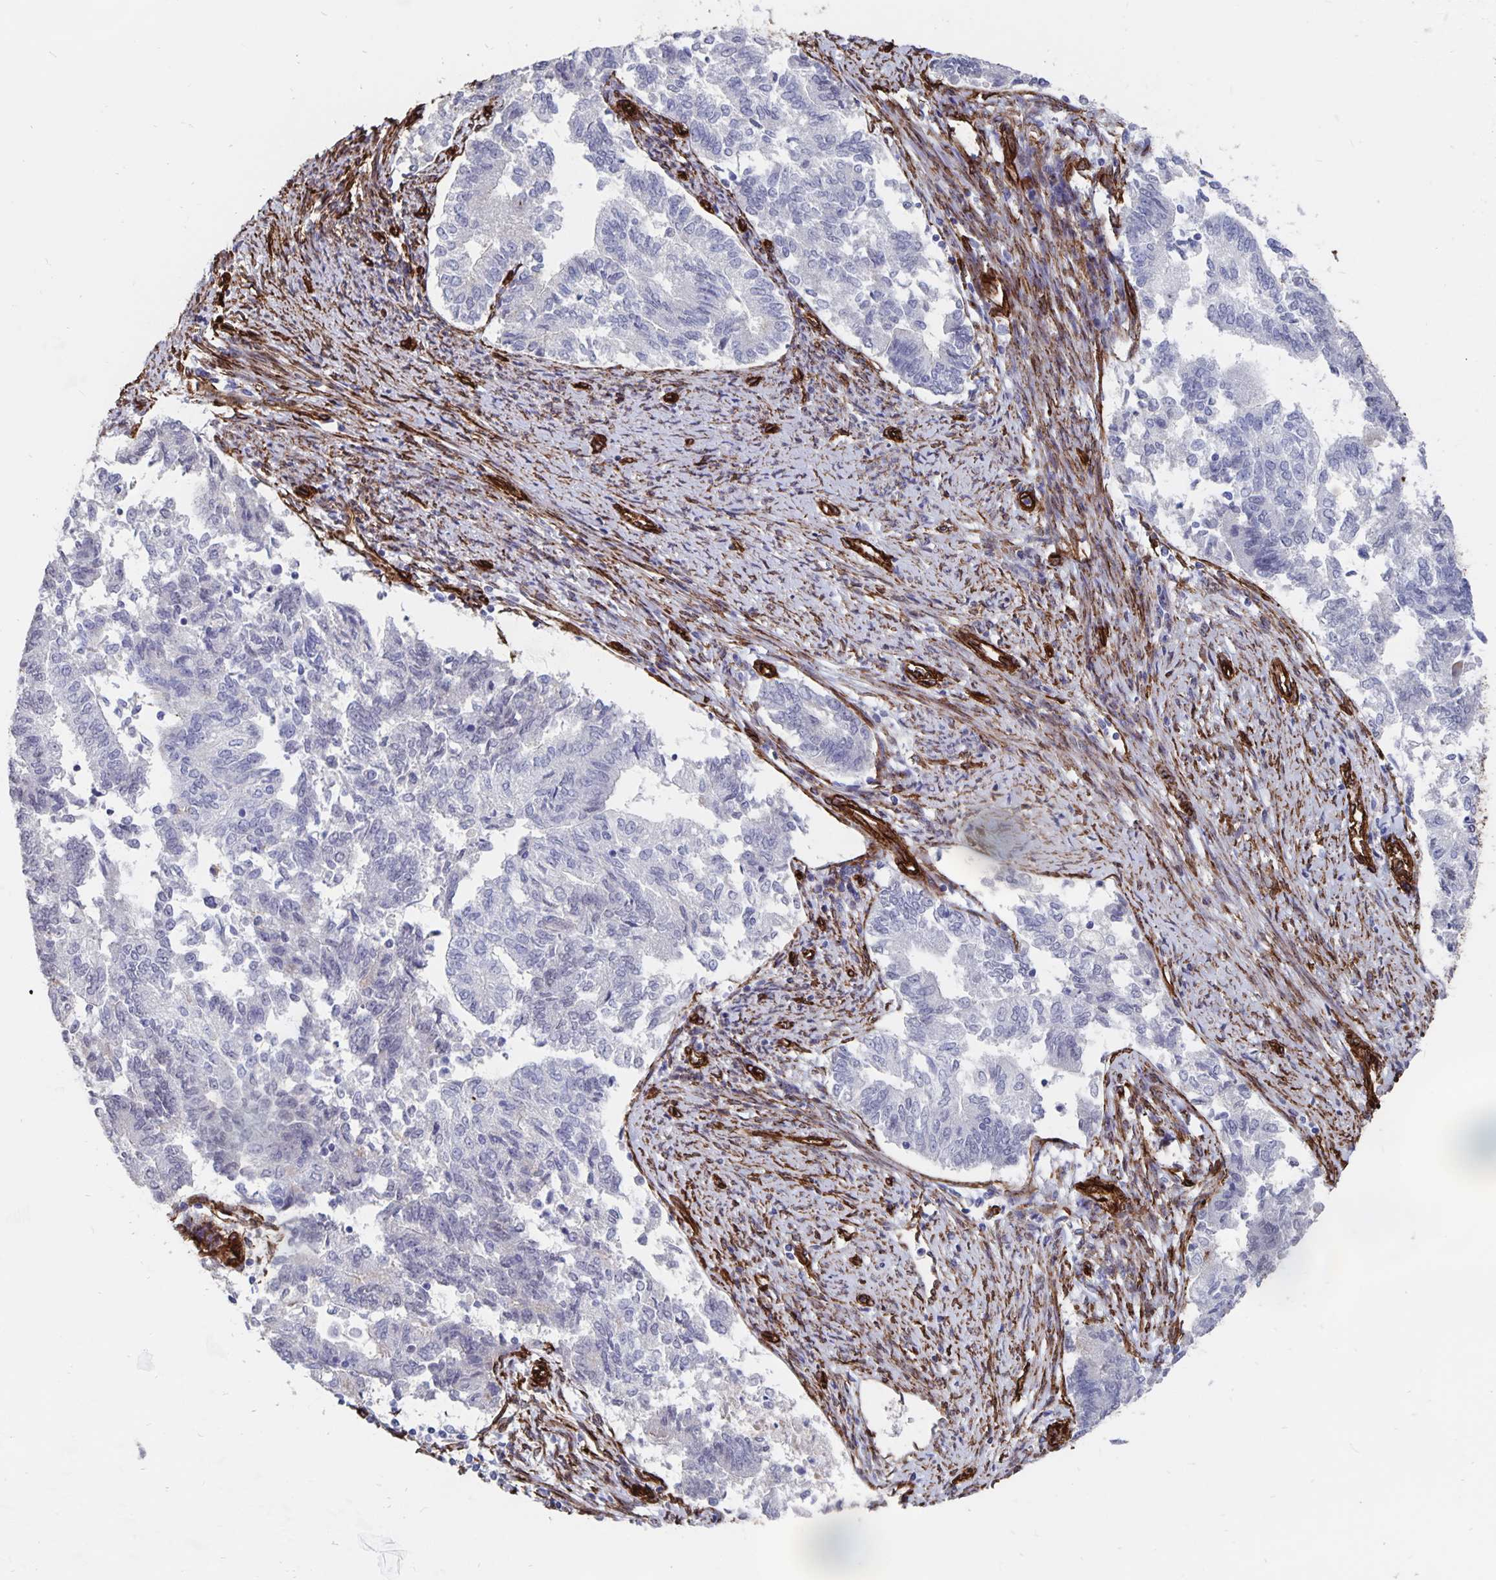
{"staining": {"intensity": "negative", "quantity": "none", "location": "none"}, "tissue": "endometrial cancer", "cell_type": "Tumor cells", "image_type": "cancer", "snomed": [{"axis": "morphology", "description": "Adenocarcinoma, NOS"}, {"axis": "topography", "description": "Endometrium"}], "caption": "Endometrial cancer (adenocarcinoma) was stained to show a protein in brown. There is no significant expression in tumor cells.", "gene": "DCHS2", "patient": {"sex": "female", "age": 65}}